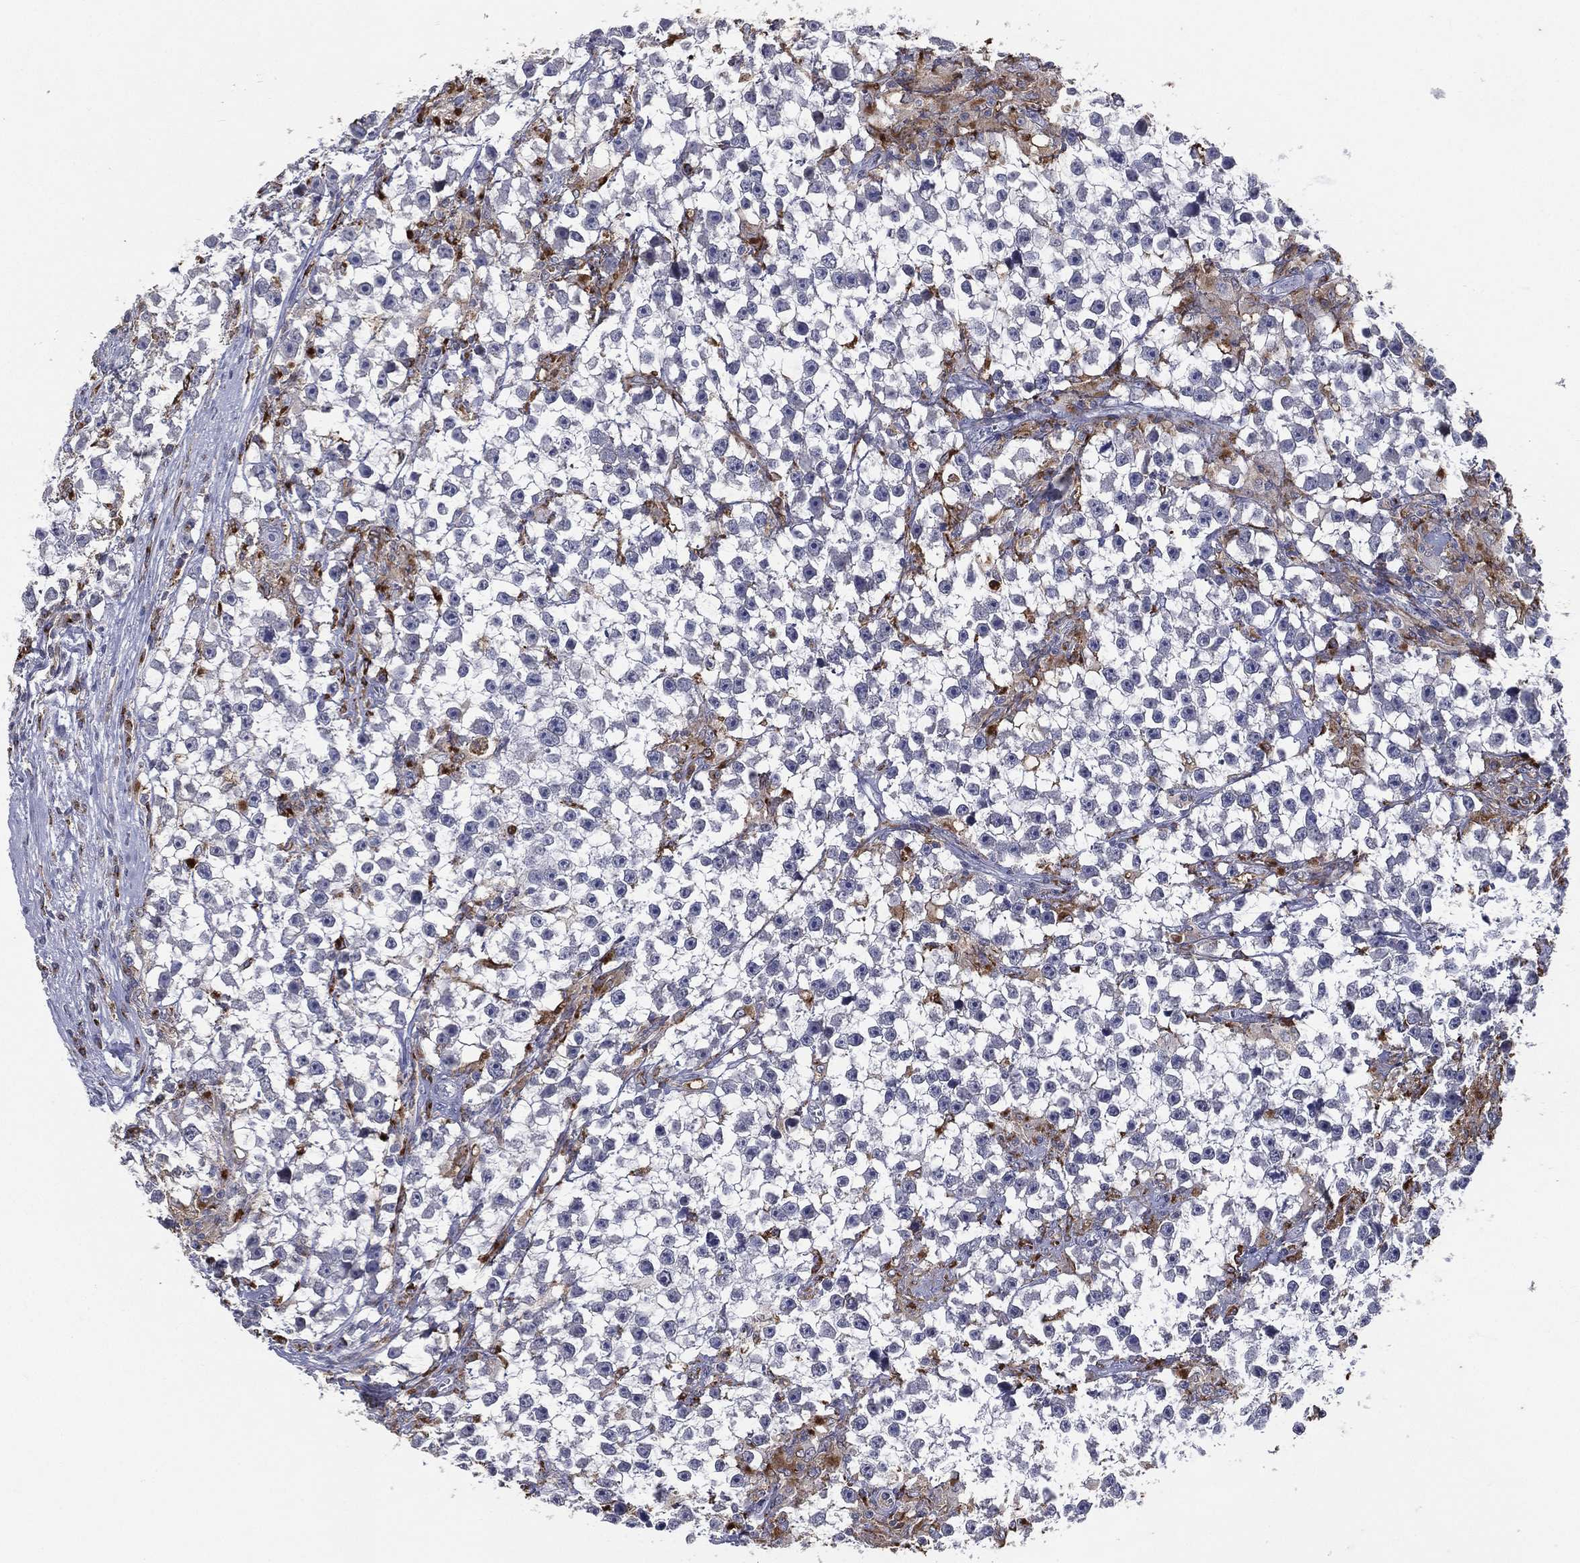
{"staining": {"intensity": "negative", "quantity": "none", "location": "none"}, "tissue": "testis cancer", "cell_type": "Tumor cells", "image_type": "cancer", "snomed": [{"axis": "morphology", "description": "Seminoma, NOS"}, {"axis": "topography", "description": "Testis"}], "caption": "Immunohistochemistry photomicrograph of human testis seminoma stained for a protein (brown), which exhibits no positivity in tumor cells. (DAB (3,3'-diaminobenzidine) IHC visualized using brightfield microscopy, high magnification).", "gene": "EVI2B", "patient": {"sex": "male", "age": 59}}